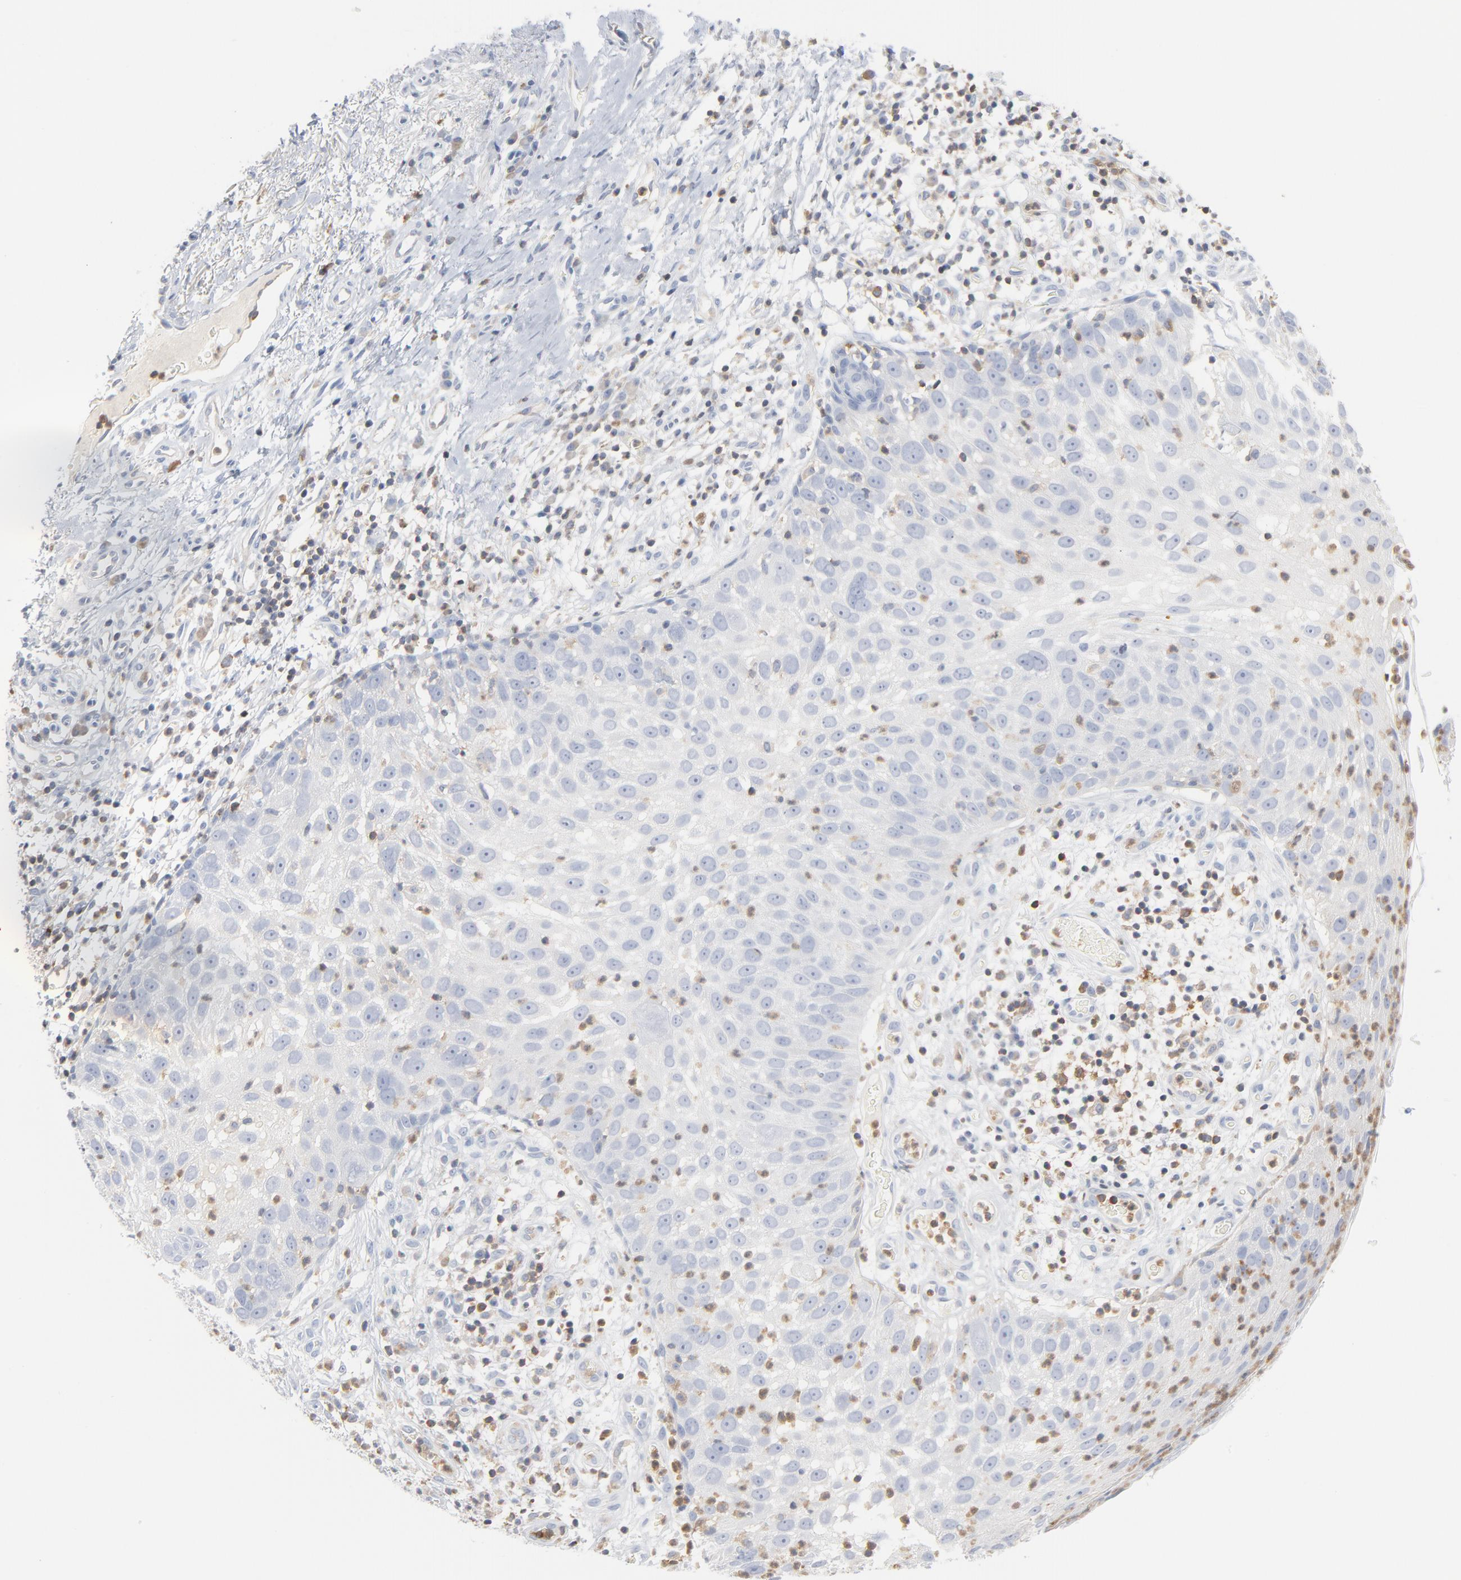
{"staining": {"intensity": "negative", "quantity": "none", "location": "none"}, "tissue": "skin cancer", "cell_type": "Tumor cells", "image_type": "cancer", "snomed": [{"axis": "morphology", "description": "Squamous cell carcinoma, NOS"}, {"axis": "topography", "description": "Skin"}], "caption": "Immunohistochemistry histopathology image of human skin cancer stained for a protein (brown), which displays no staining in tumor cells.", "gene": "PTK2B", "patient": {"sex": "male", "age": 87}}